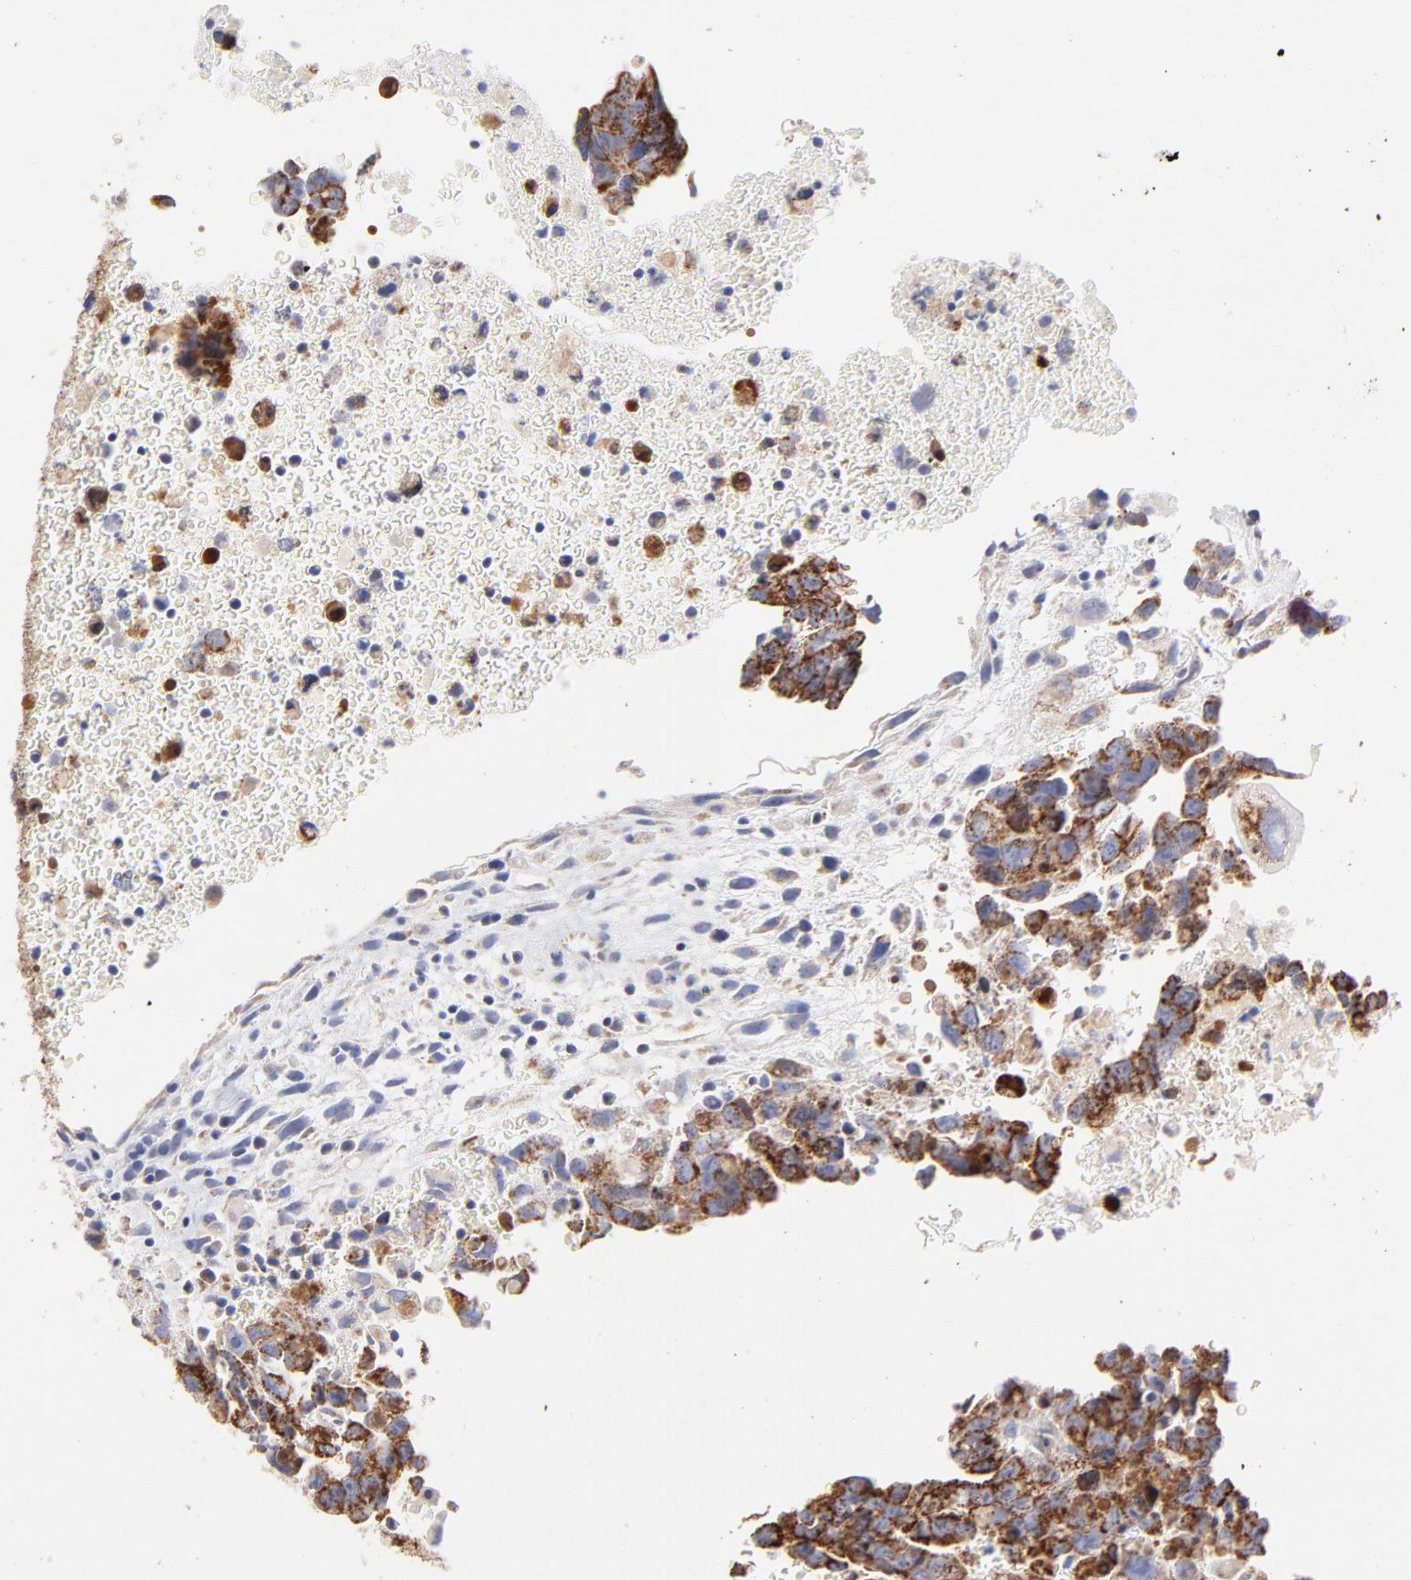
{"staining": {"intensity": "strong", "quantity": ">75%", "location": "cytoplasmic/membranous"}, "tissue": "testis cancer", "cell_type": "Tumor cells", "image_type": "cancer", "snomed": [{"axis": "morphology", "description": "Carcinoma, Embryonal, NOS"}, {"axis": "topography", "description": "Testis"}], "caption": "Immunohistochemistry (IHC) (DAB) staining of embryonal carcinoma (testis) demonstrates strong cytoplasmic/membranous protein staining in approximately >75% of tumor cells.", "gene": "TIMM8A", "patient": {"sex": "male", "age": 28}}